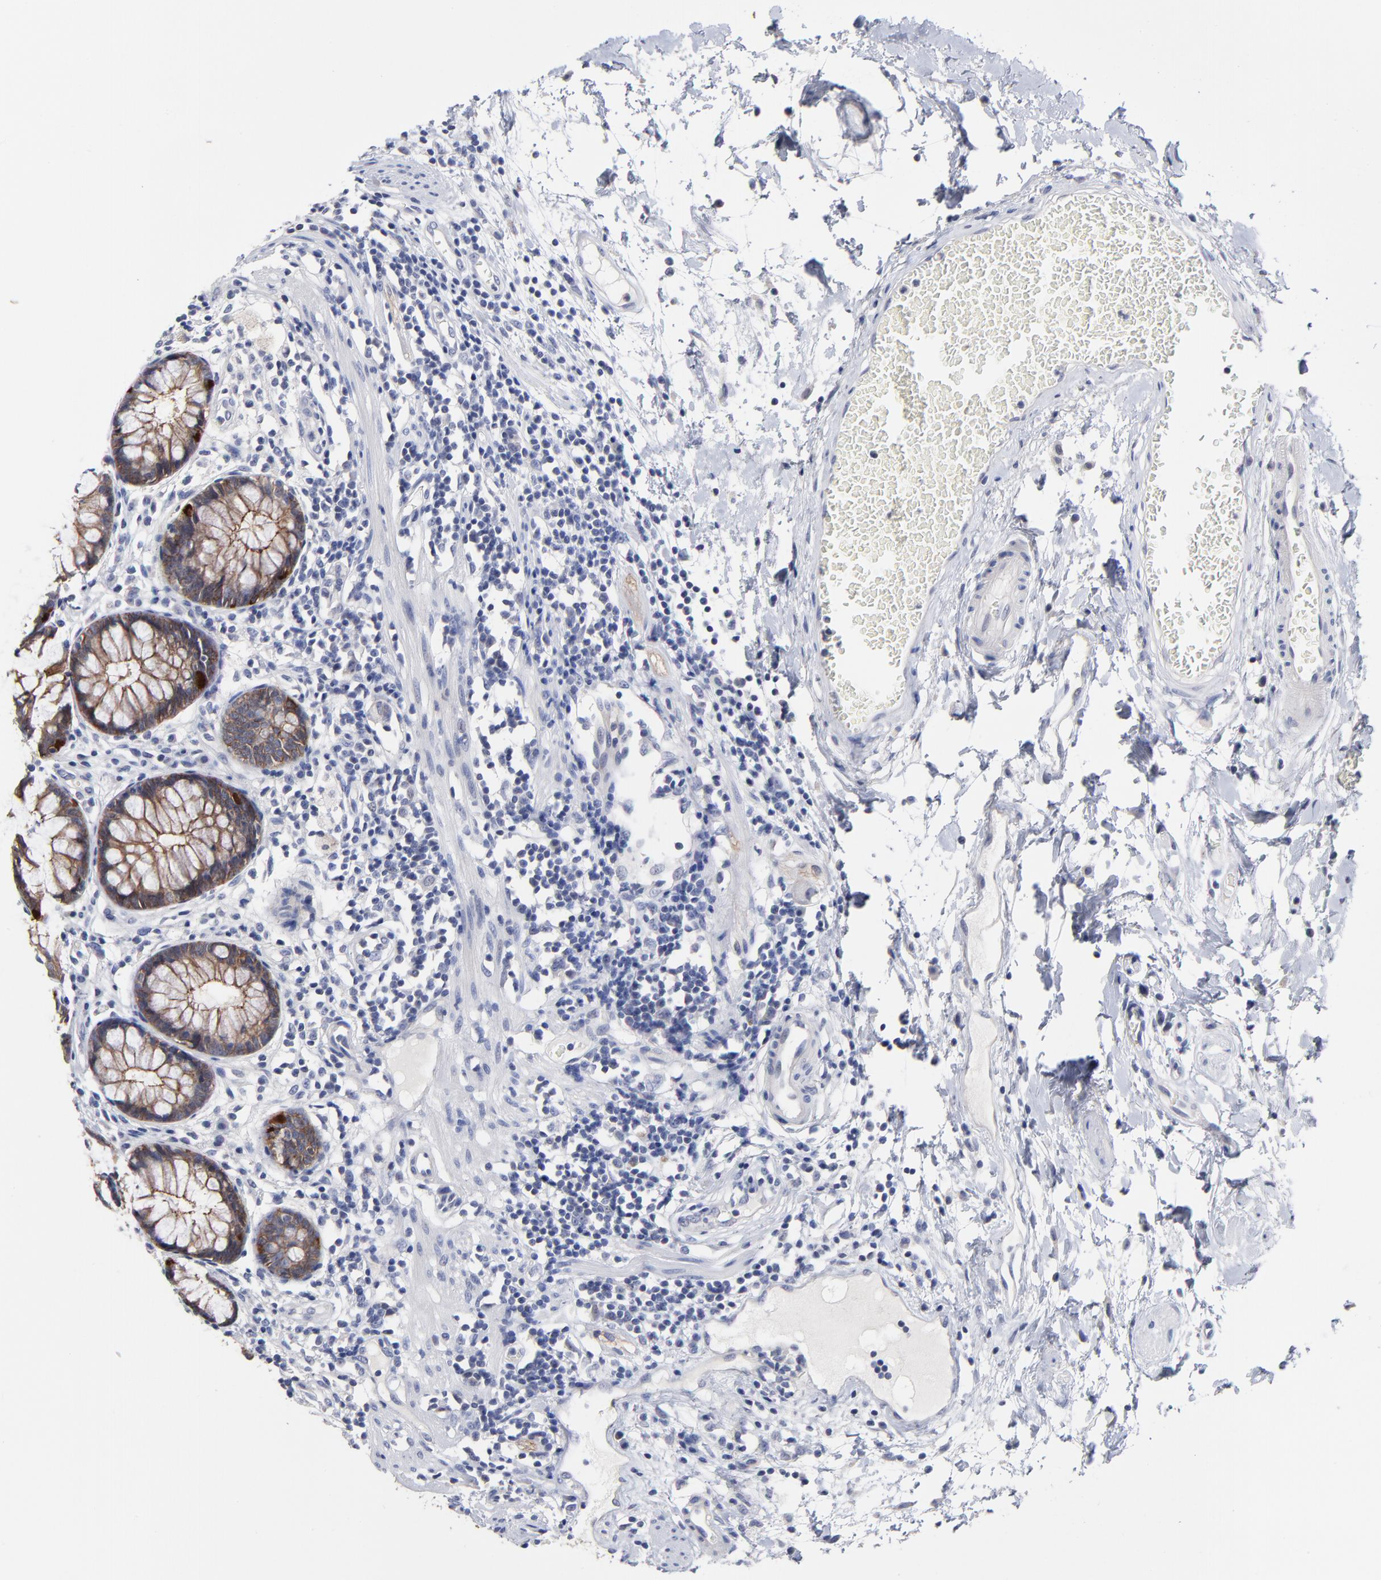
{"staining": {"intensity": "strong", "quantity": "<25%", "location": "cytoplasmic/membranous"}, "tissue": "rectum", "cell_type": "Glandular cells", "image_type": "normal", "snomed": [{"axis": "morphology", "description": "Normal tissue, NOS"}, {"axis": "topography", "description": "Rectum"}], "caption": "DAB (3,3'-diaminobenzidine) immunohistochemical staining of normal rectum demonstrates strong cytoplasmic/membranous protein positivity in about <25% of glandular cells. The protein is shown in brown color, while the nuclei are stained blue.", "gene": "CXADR", "patient": {"sex": "female", "age": 66}}